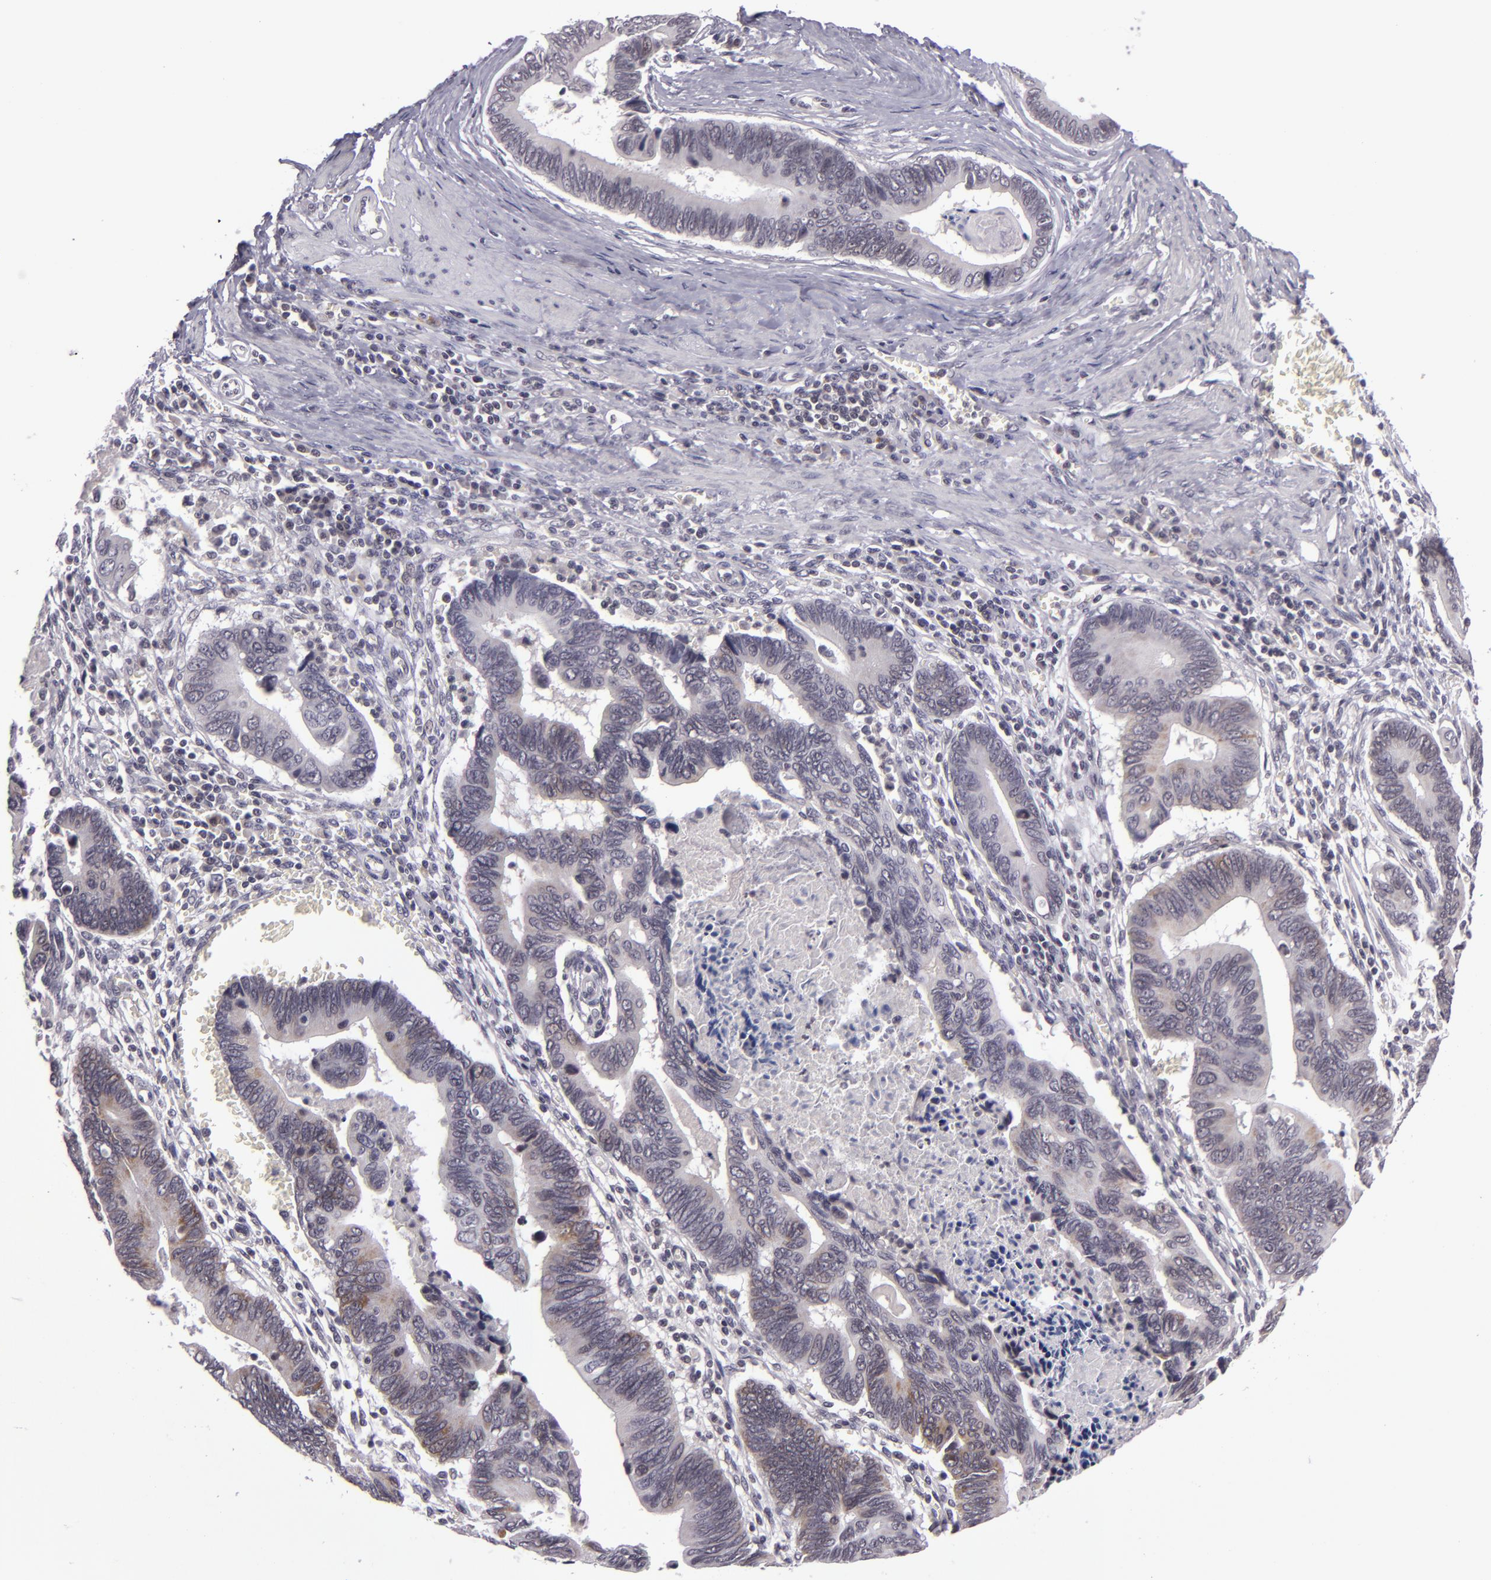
{"staining": {"intensity": "negative", "quantity": "none", "location": "none"}, "tissue": "pancreatic cancer", "cell_type": "Tumor cells", "image_type": "cancer", "snomed": [{"axis": "morphology", "description": "Adenocarcinoma, NOS"}, {"axis": "topography", "description": "Pancreas"}], "caption": "Immunohistochemistry of adenocarcinoma (pancreatic) displays no positivity in tumor cells.", "gene": "CASP8", "patient": {"sex": "female", "age": 70}}